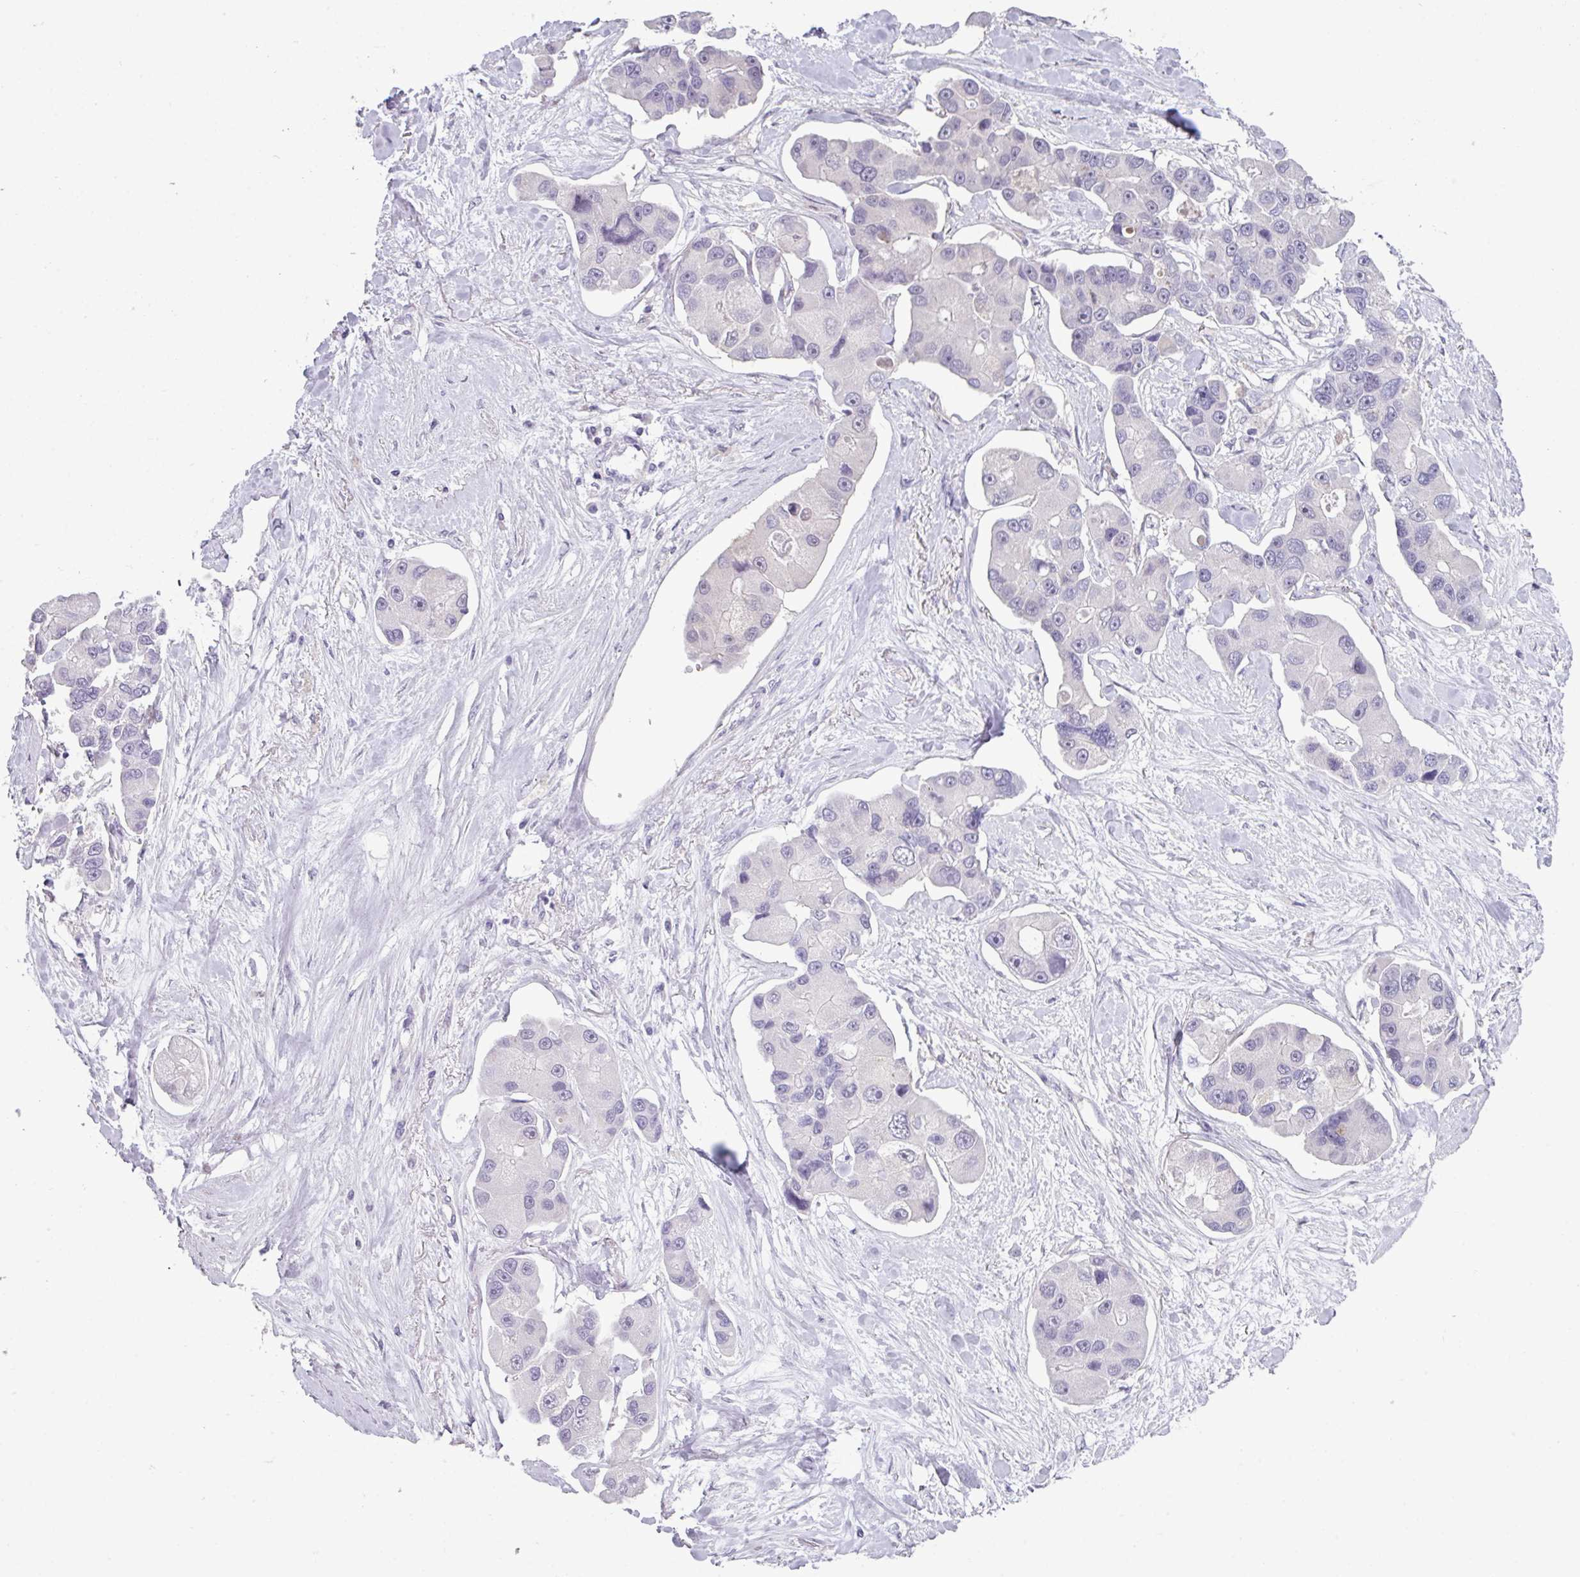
{"staining": {"intensity": "negative", "quantity": "none", "location": "none"}, "tissue": "lung cancer", "cell_type": "Tumor cells", "image_type": "cancer", "snomed": [{"axis": "morphology", "description": "Adenocarcinoma, NOS"}, {"axis": "topography", "description": "Lung"}], "caption": "High magnification brightfield microscopy of lung cancer (adenocarcinoma) stained with DAB (3,3'-diaminobenzidine) (brown) and counterstained with hematoxylin (blue): tumor cells show no significant staining.", "gene": "TTLL12", "patient": {"sex": "female", "age": 54}}